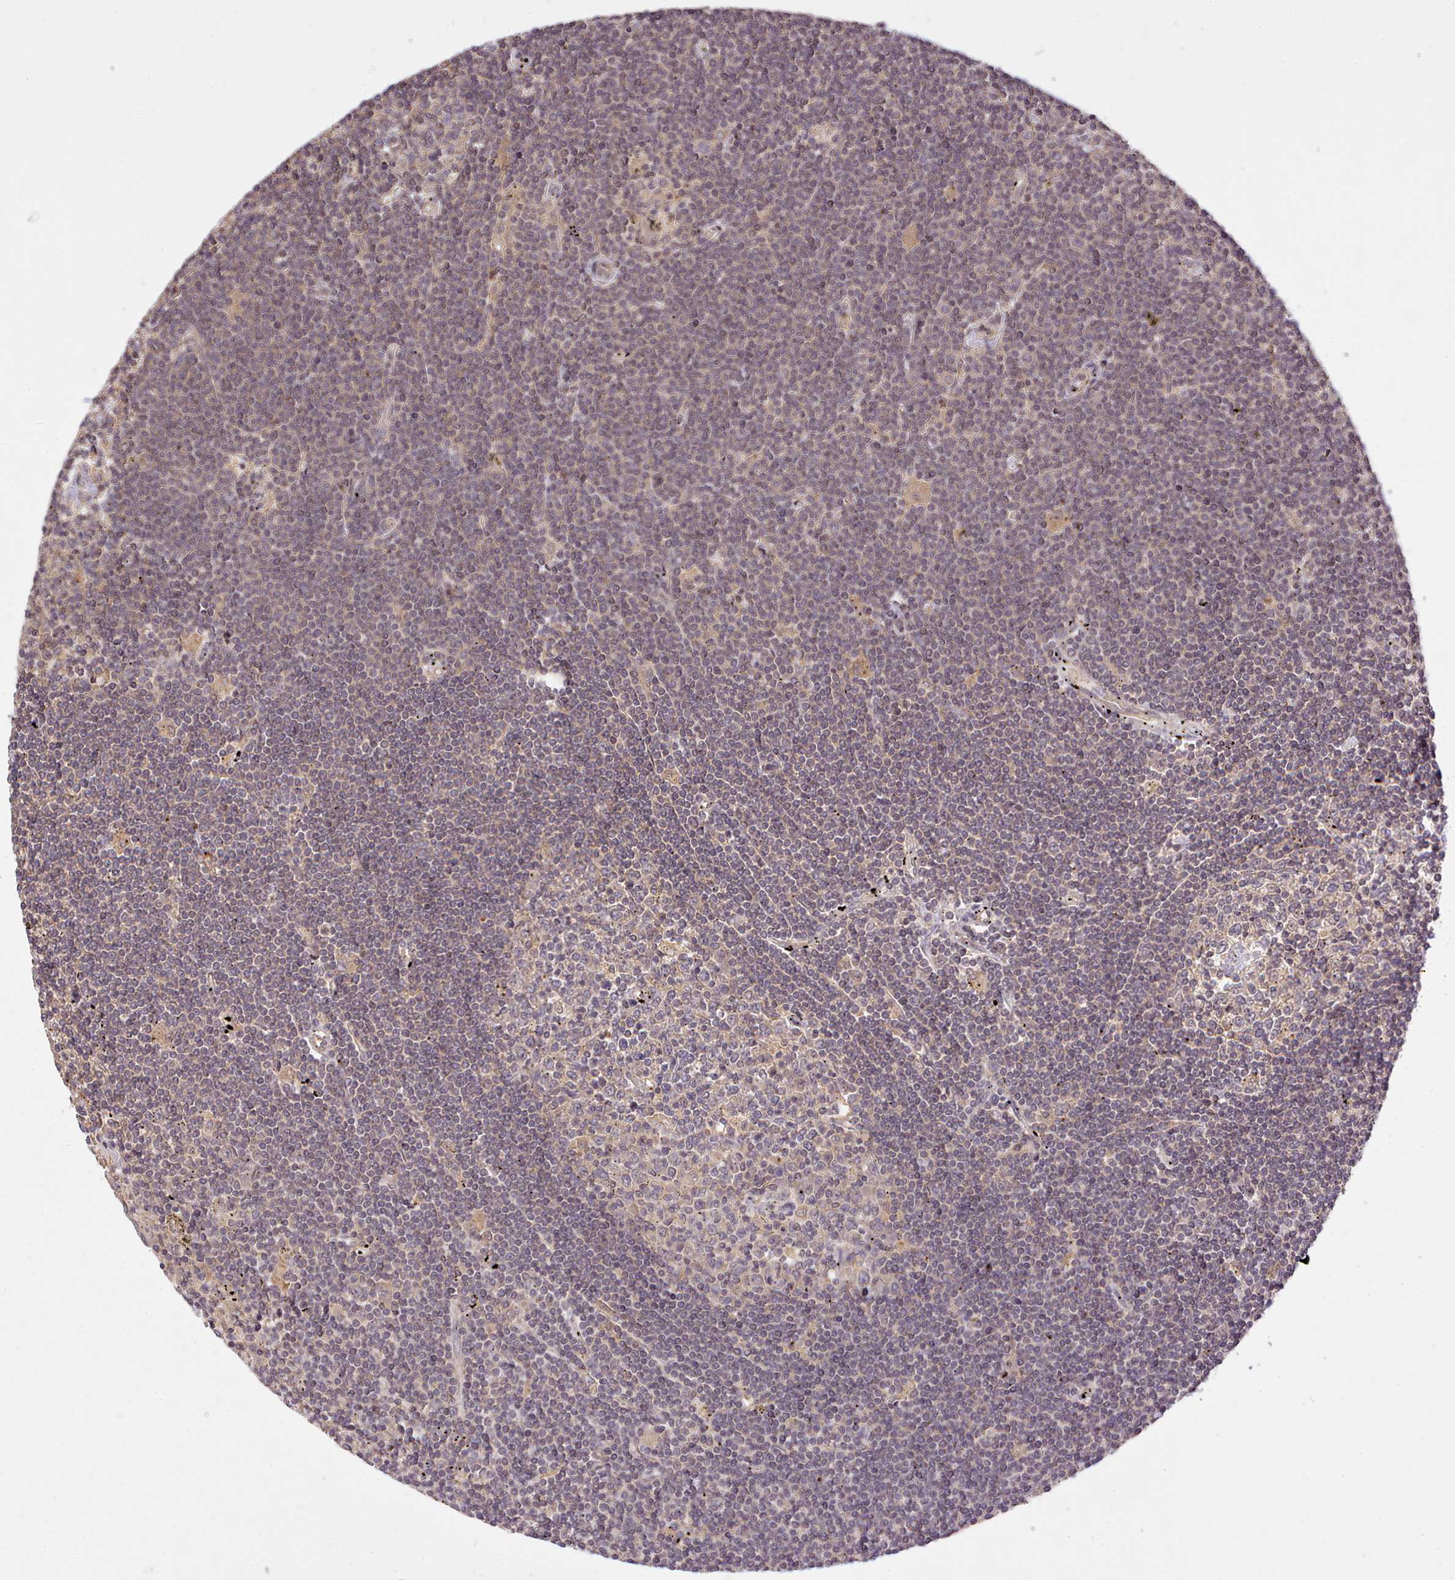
{"staining": {"intensity": "negative", "quantity": "none", "location": "none"}, "tissue": "lymphoma", "cell_type": "Tumor cells", "image_type": "cancer", "snomed": [{"axis": "morphology", "description": "Malignant lymphoma, non-Hodgkin's type, Low grade"}, {"axis": "topography", "description": "Spleen"}], "caption": "Immunohistochemistry of lymphoma displays no staining in tumor cells.", "gene": "ARL17A", "patient": {"sex": "male", "age": 76}}